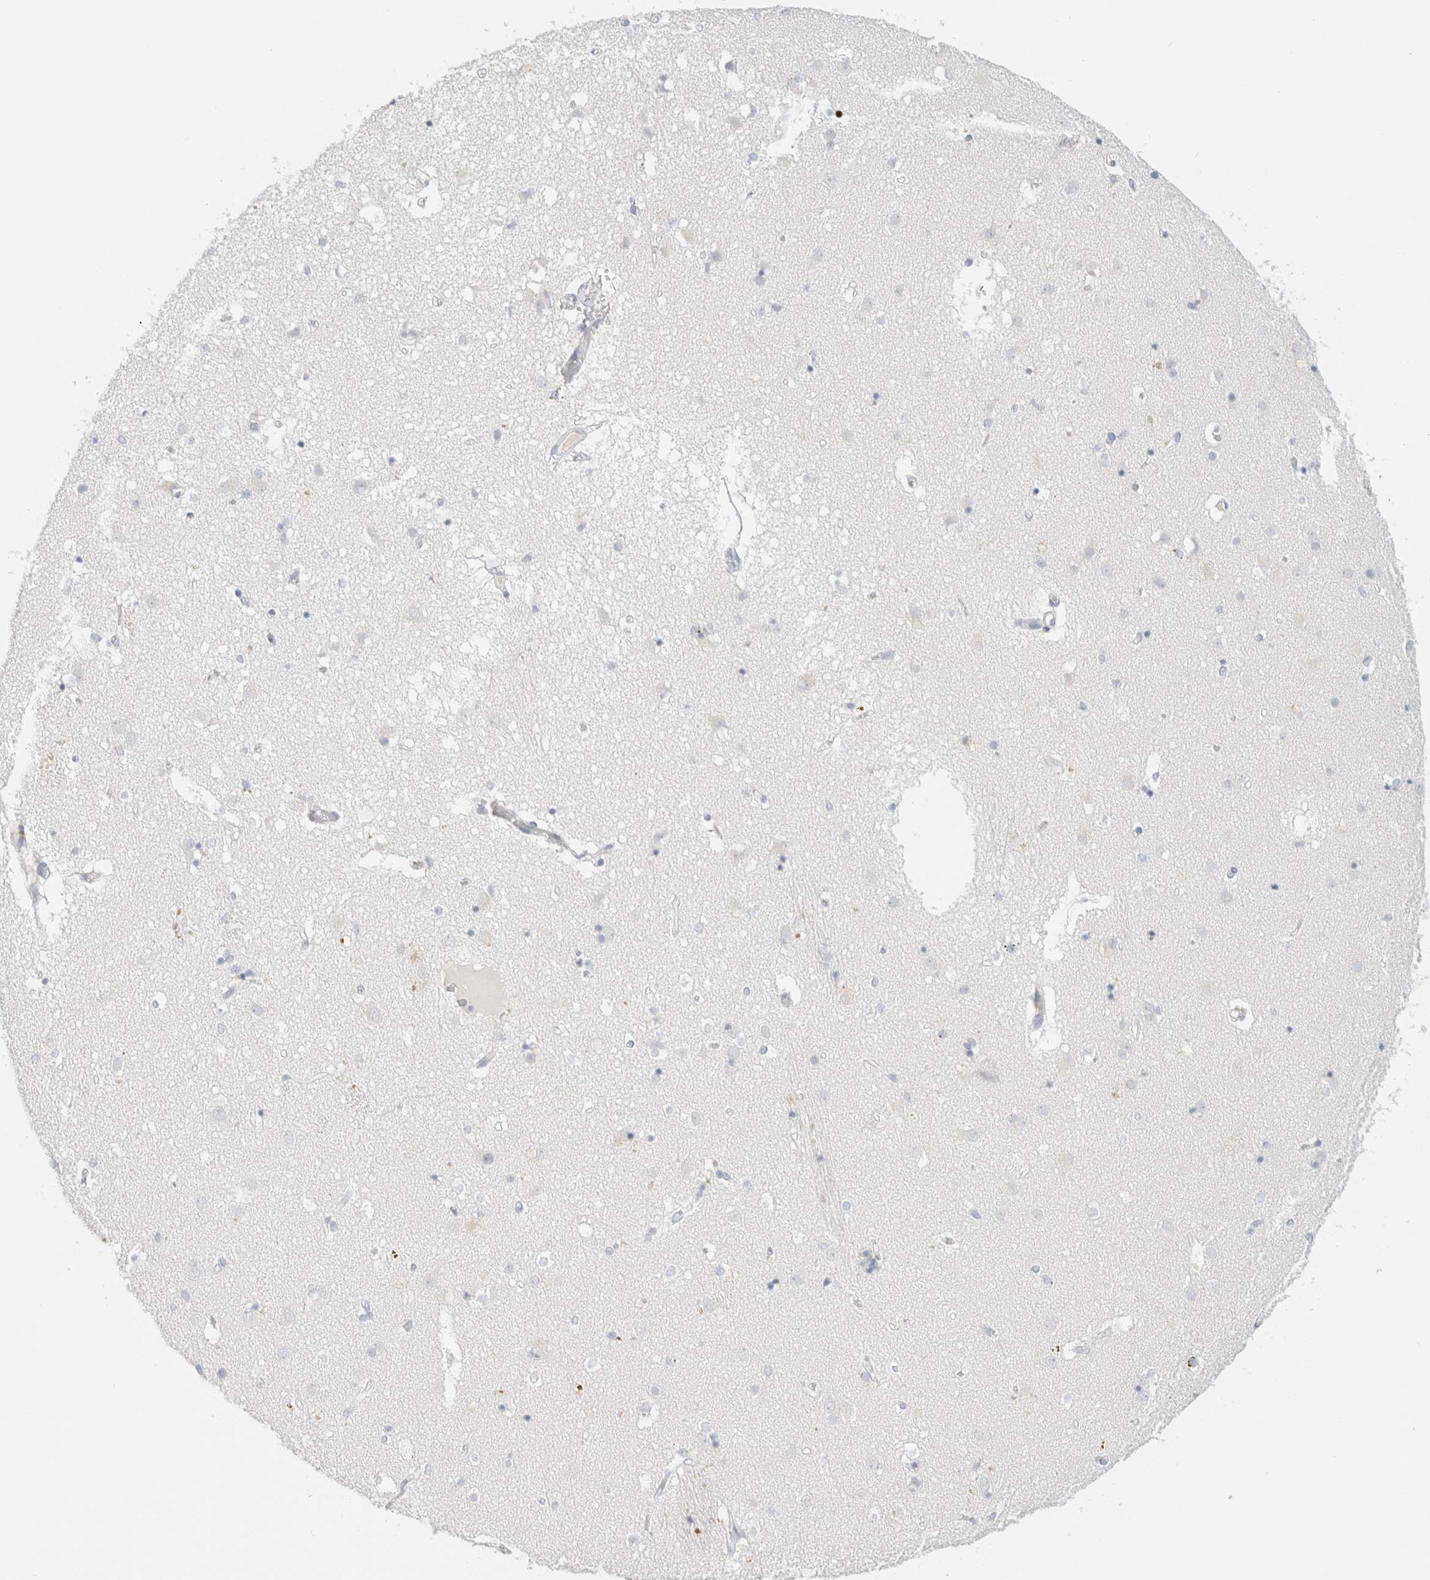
{"staining": {"intensity": "negative", "quantity": "none", "location": "none"}, "tissue": "caudate", "cell_type": "Glial cells", "image_type": "normal", "snomed": [{"axis": "morphology", "description": "Normal tissue, NOS"}, {"axis": "topography", "description": "Lateral ventricle wall"}], "caption": "The image demonstrates no staining of glial cells in normal caudate.", "gene": "CPQ", "patient": {"sex": "male", "age": 70}}